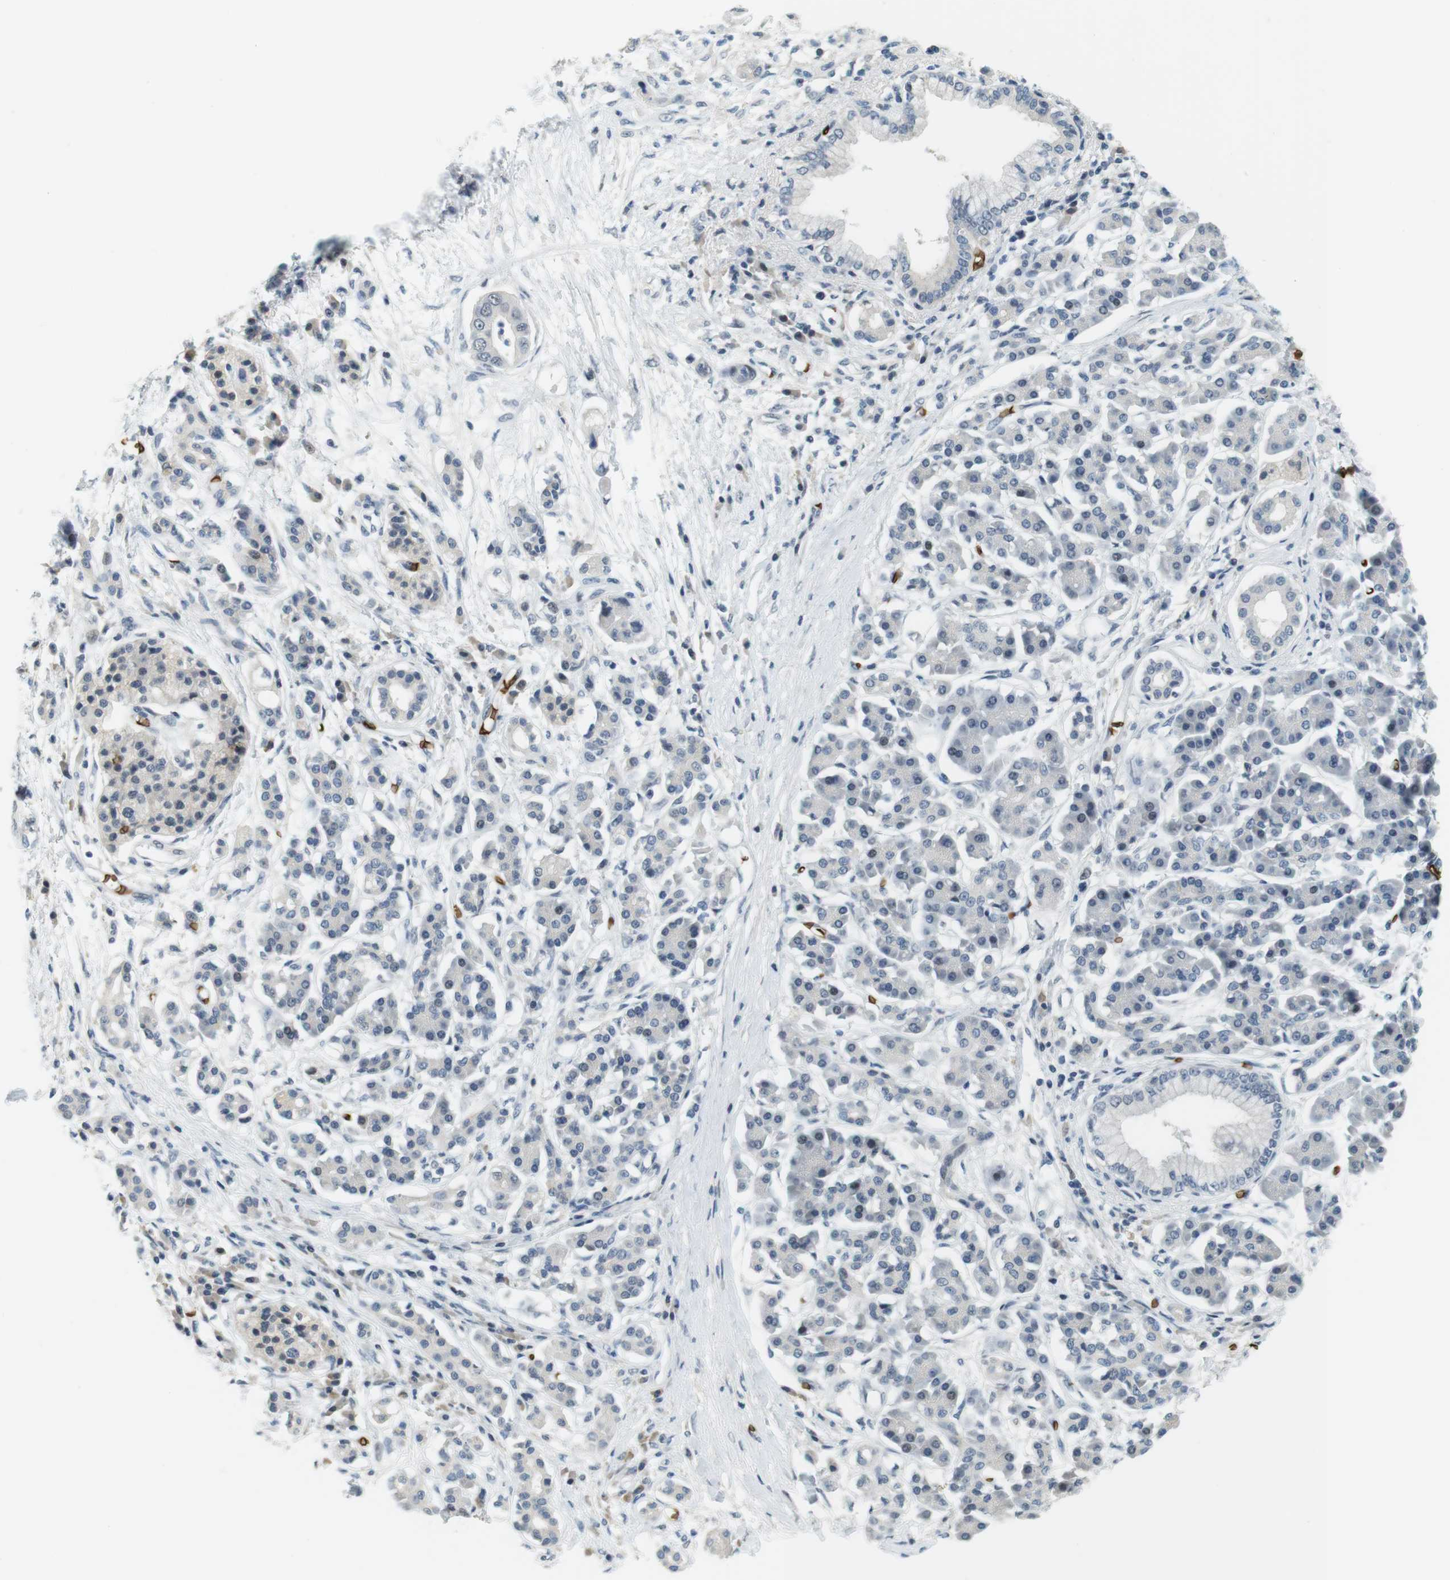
{"staining": {"intensity": "negative", "quantity": "none", "location": "none"}, "tissue": "pancreatic cancer", "cell_type": "Tumor cells", "image_type": "cancer", "snomed": [{"axis": "morphology", "description": "Adenocarcinoma, NOS"}, {"axis": "topography", "description": "Pancreas"}], "caption": "A histopathology image of human adenocarcinoma (pancreatic) is negative for staining in tumor cells.", "gene": "SLC4A1", "patient": {"sex": "male", "age": 77}}